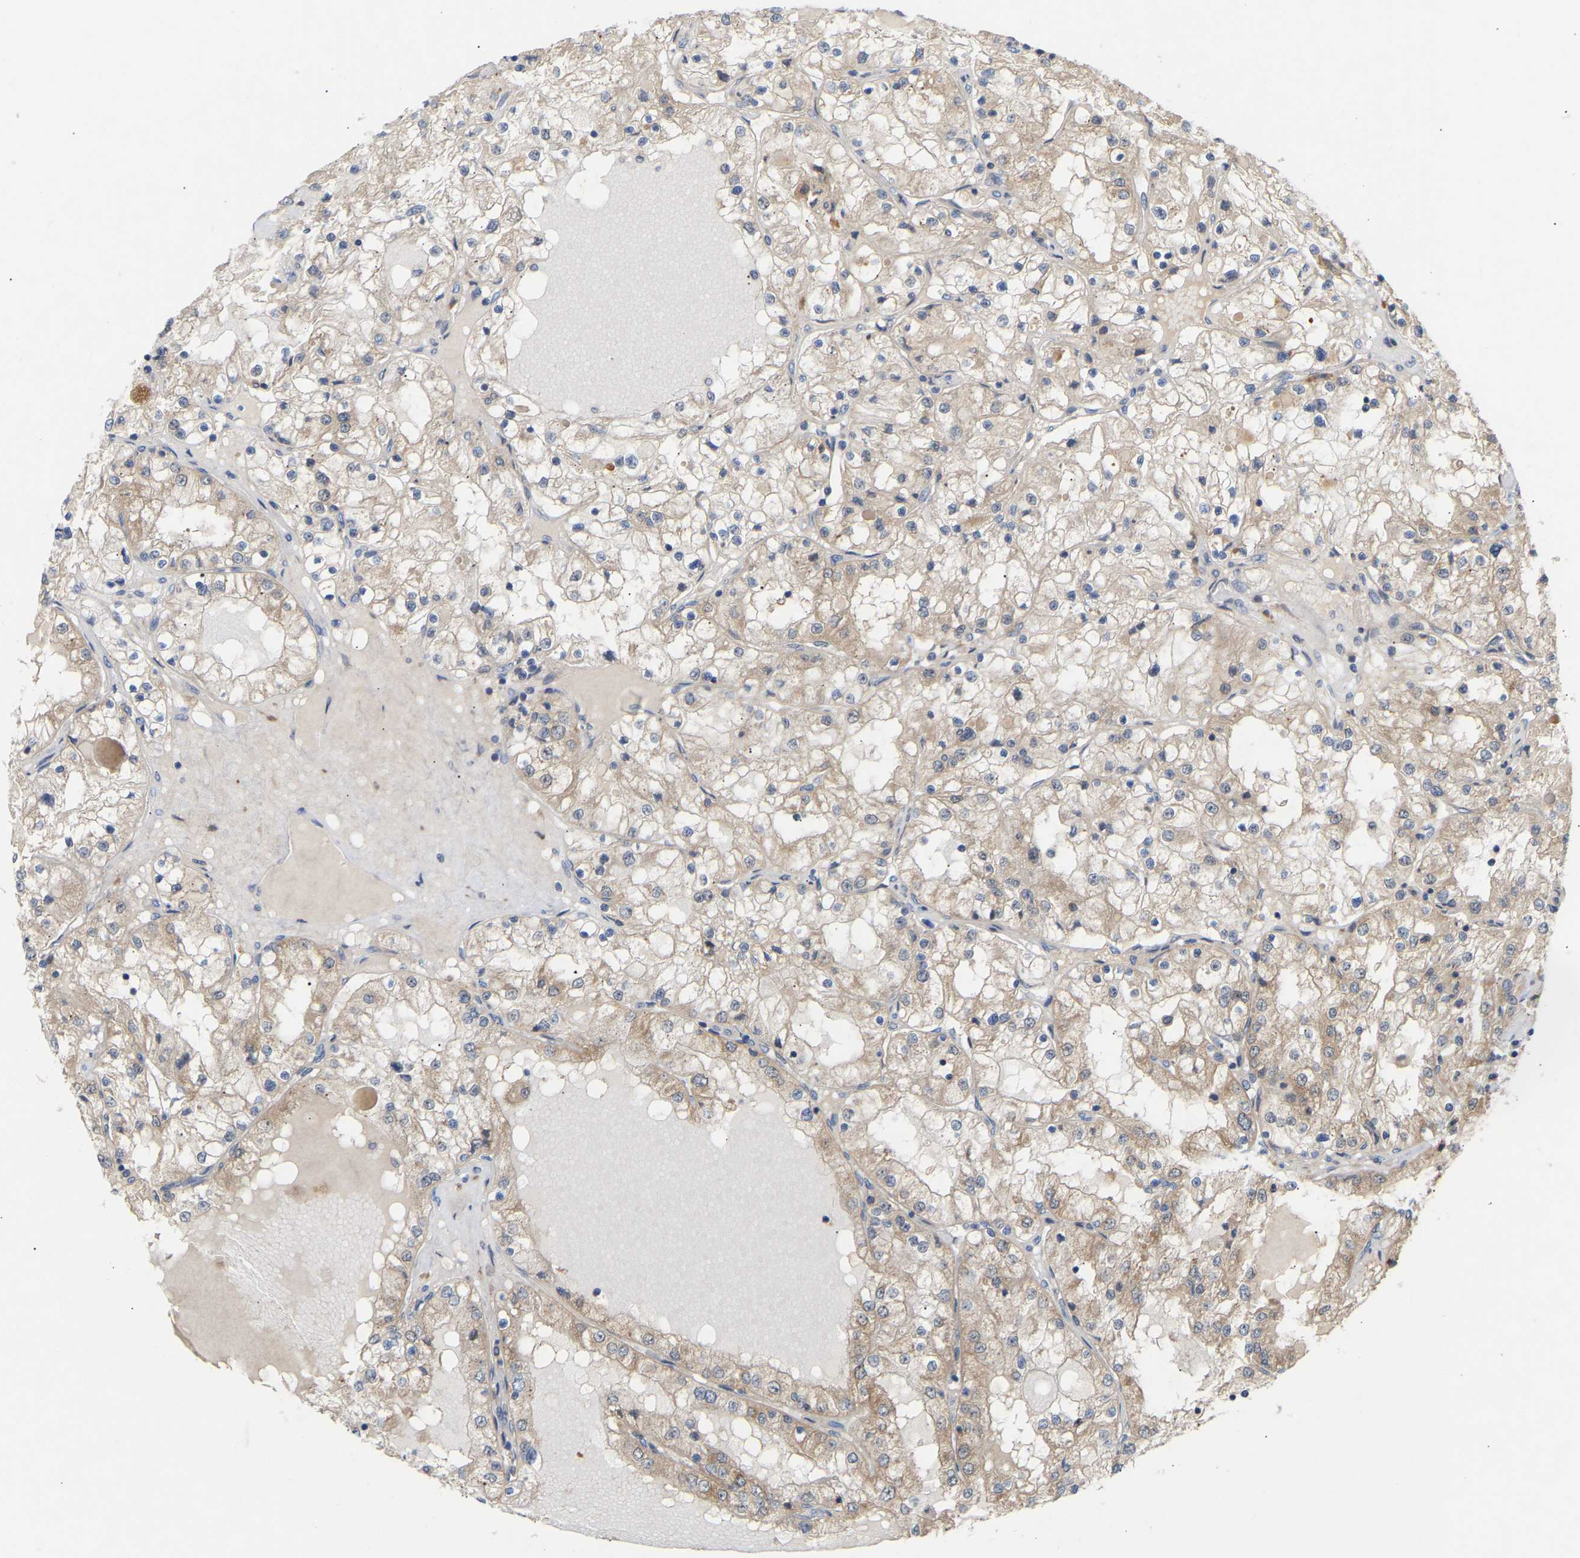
{"staining": {"intensity": "weak", "quantity": ">75%", "location": "cytoplasmic/membranous"}, "tissue": "renal cancer", "cell_type": "Tumor cells", "image_type": "cancer", "snomed": [{"axis": "morphology", "description": "Adenocarcinoma, NOS"}, {"axis": "topography", "description": "Kidney"}], "caption": "This is a micrograph of immunohistochemistry staining of renal adenocarcinoma, which shows weak positivity in the cytoplasmic/membranous of tumor cells.", "gene": "TPMT", "patient": {"sex": "male", "age": 68}}